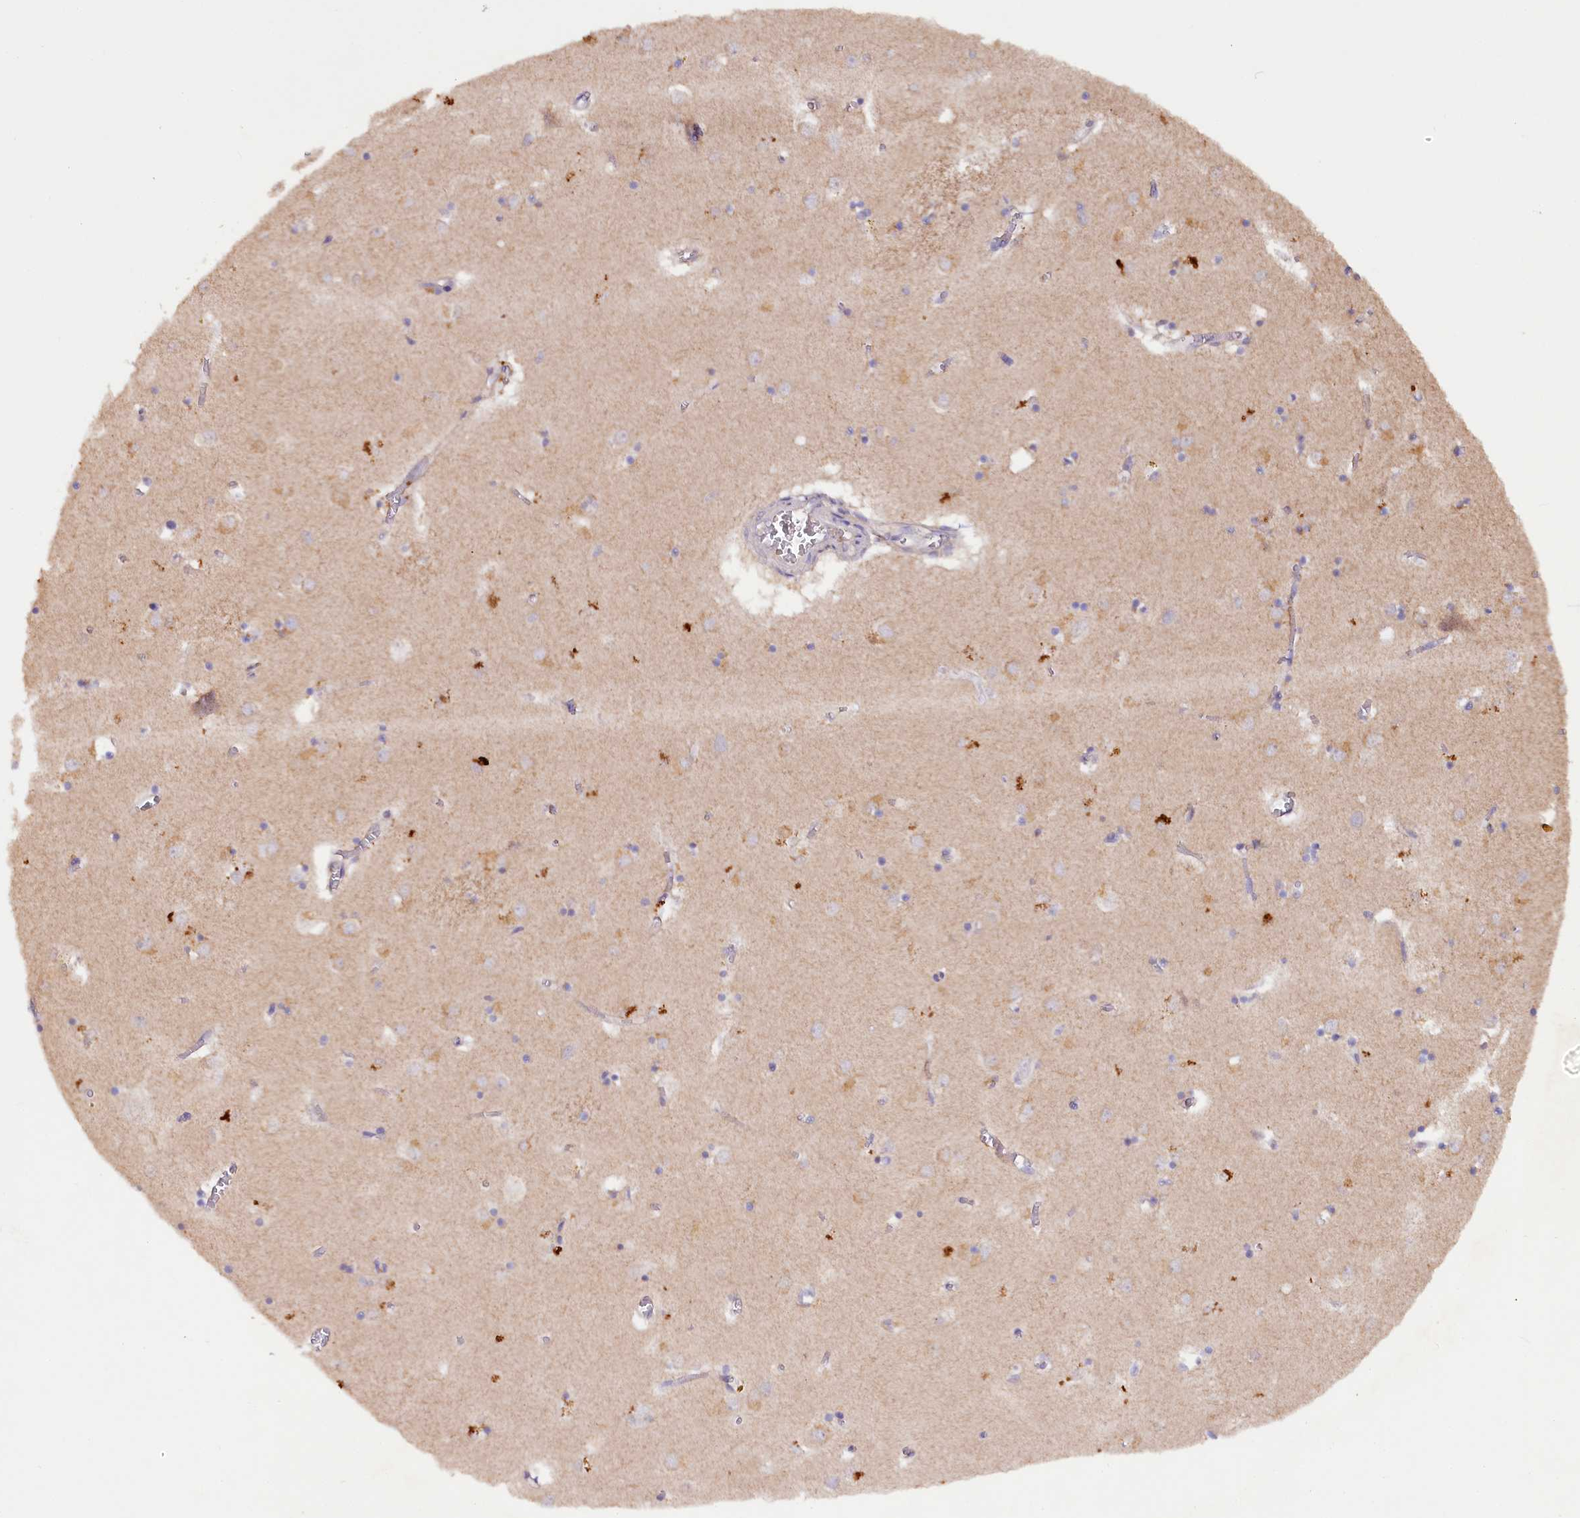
{"staining": {"intensity": "weak", "quantity": "<25%", "location": "cytoplasmic/membranous"}, "tissue": "caudate", "cell_type": "Glial cells", "image_type": "normal", "snomed": [{"axis": "morphology", "description": "Normal tissue, NOS"}, {"axis": "topography", "description": "Lateral ventricle wall"}], "caption": "DAB immunohistochemical staining of unremarkable human caudate reveals no significant positivity in glial cells. The staining was performed using DAB to visualize the protein expression in brown, while the nuclei were stained in blue with hematoxylin (Magnification: 20x).", "gene": "ETFBKMT", "patient": {"sex": "male", "age": 70}}